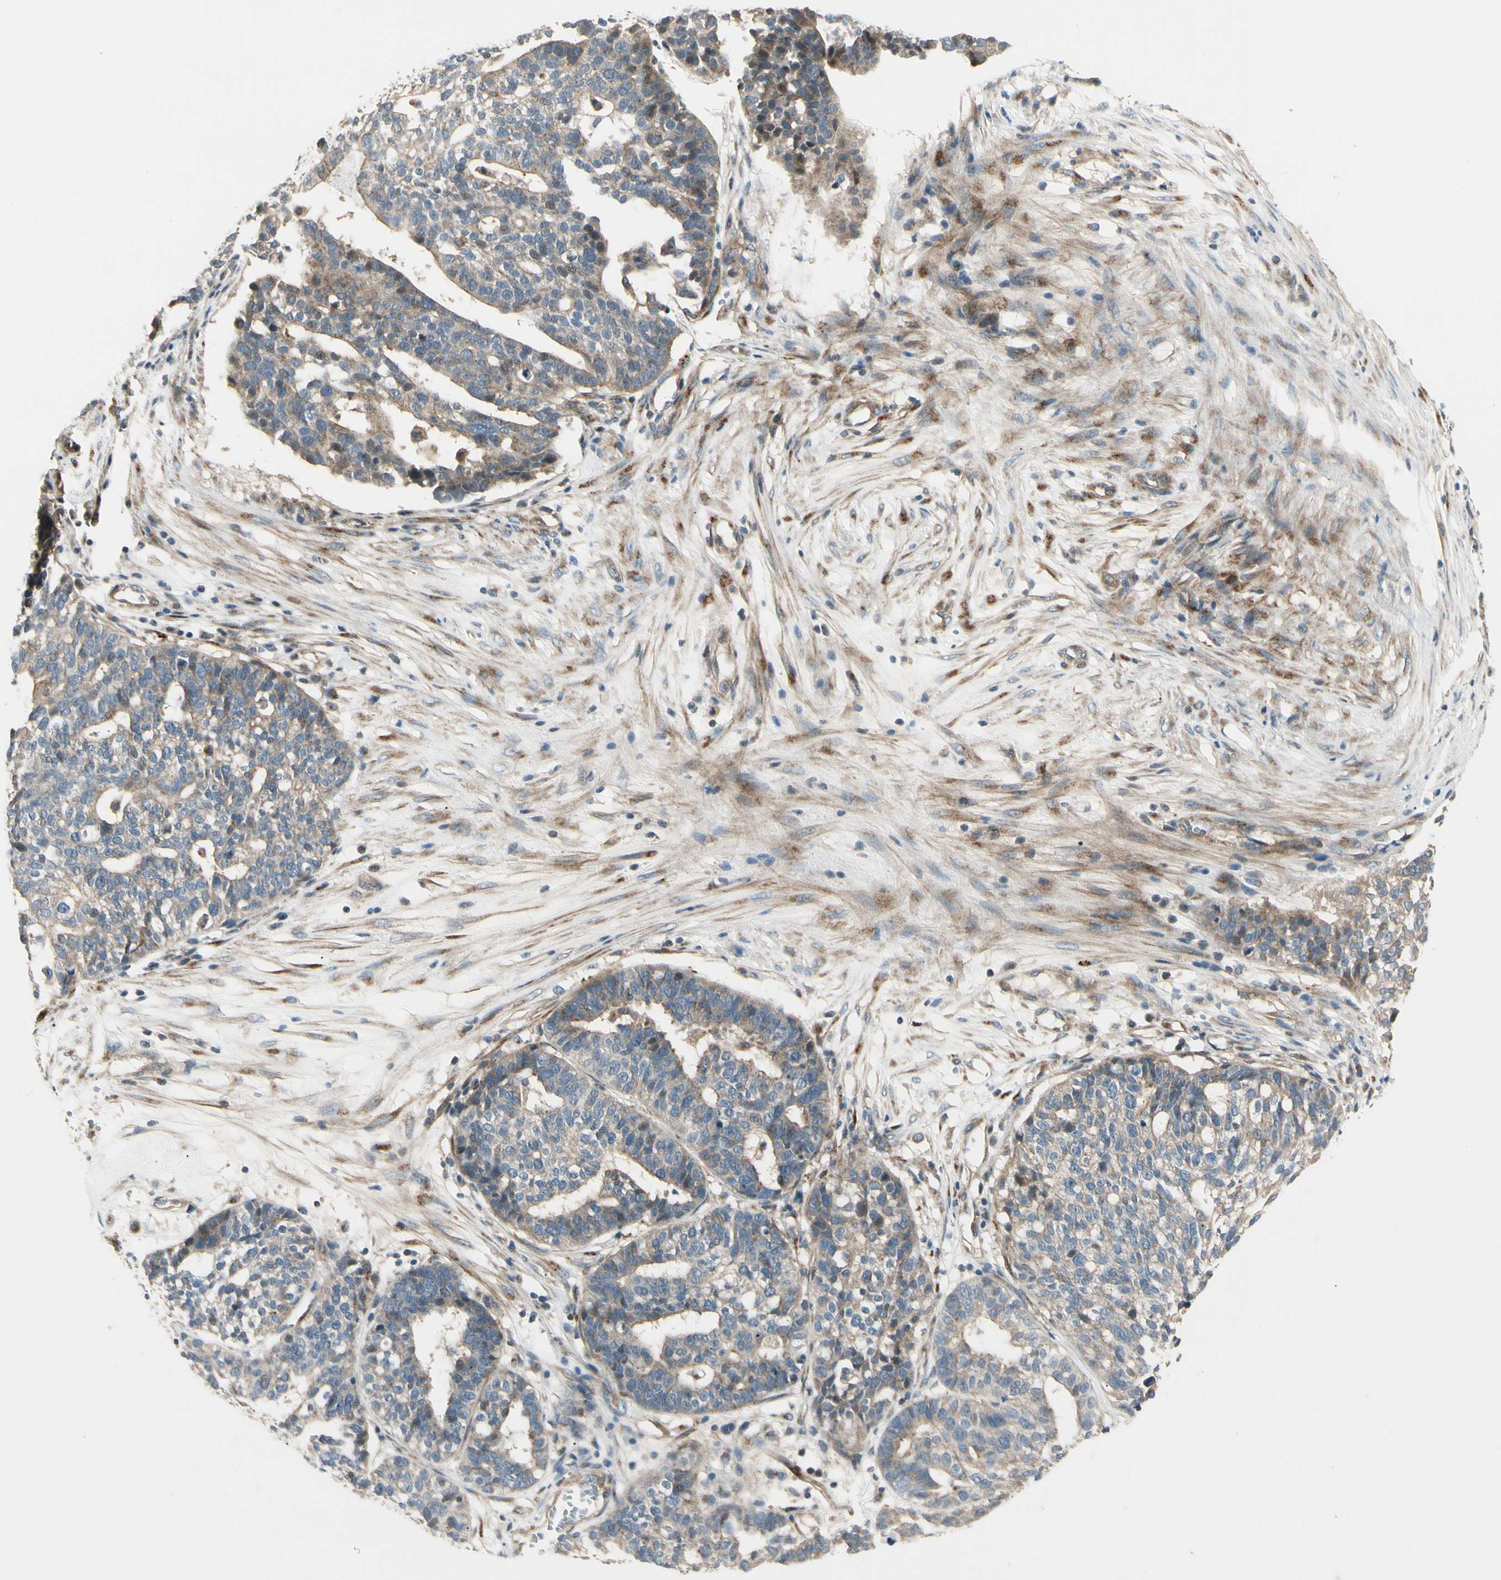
{"staining": {"intensity": "moderate", "quantity": ">75%", "location": "cytoplasmic/membranous"}, "tissue": "ovarian cancer", "cell_type": "Tumor cells", "image_type": "cancer", "snomed": [{"axis": "morphology", "description": "Cystadenocarcinoma, serous, NOS"}, {"axis": "topography", "description": "Ovary"}], "caption": "Ovarian serous cystadenocarcinoma stained with a protein marker demonstrates moderate staining in tumor cells.", "gene": "ABCA3", "patient": {"sex": "female", "age": 59}}